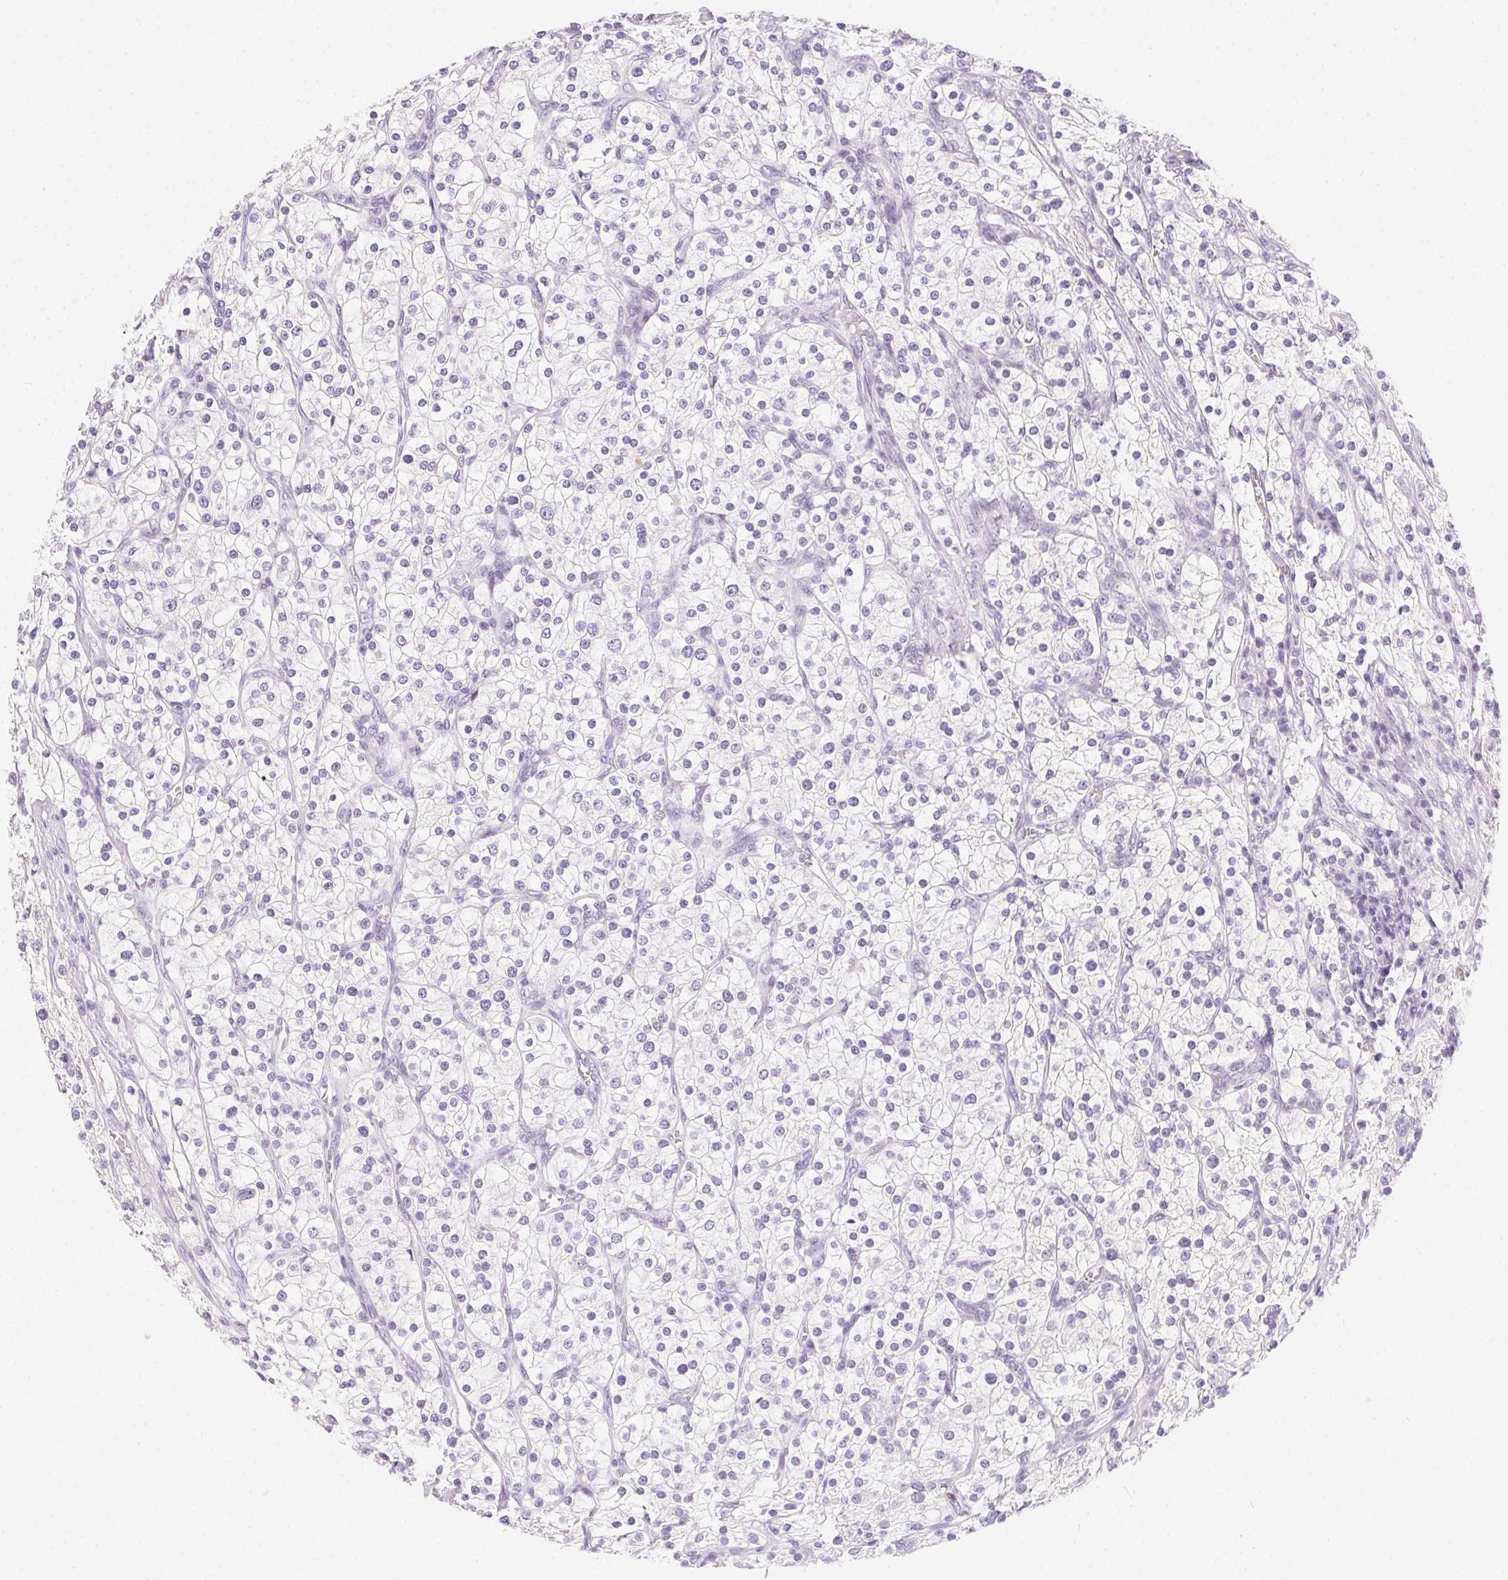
{"staining": {"intensity": "negative", "quantity": "none", "location": "none"}, "tissue": "renal cancer", "cell_type": "Tumor cells", "image_type": "cancer", "snomed": [{"axis": "morphology", "description": "Adenocarcinoma, NOS"}, {"axis": "topography", "description": "Kidney"}], "caption": "Immunohistochemistry histopathology image of neoplastic tissue: renal cancer stained with DAB (3,3'-diaminobenzidine) demonstrates no significant protein positivity in tumor cells. (DAB immunohistochemistry with hematoxylin counter stain).", "gene": "SSTR4", "patient": {"sex": "male", "age": 80}}